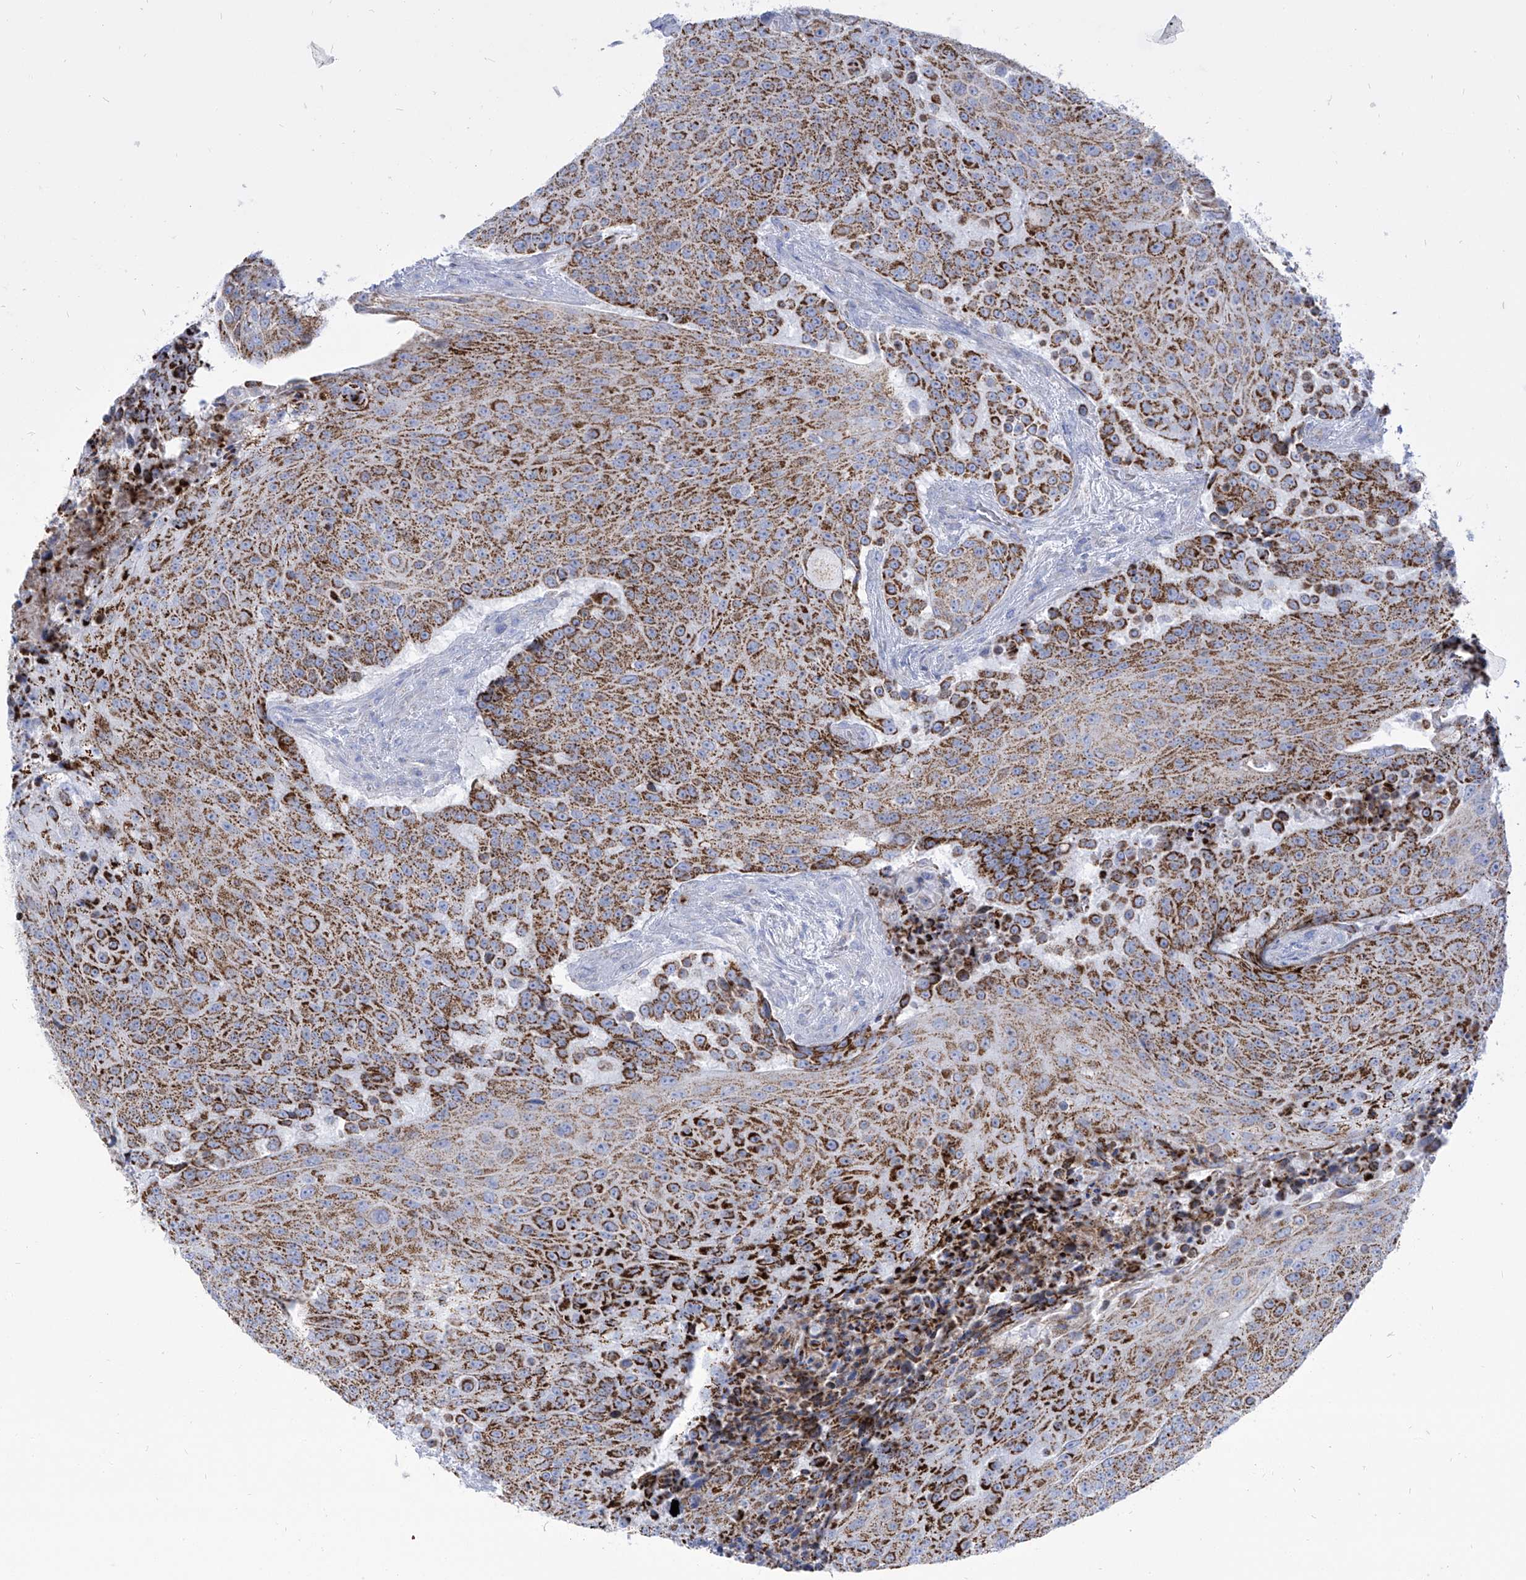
{"staining": {"intensity": "strong", "quantity": ">75%", "location": "cytoplasmic/membranous"}, "tissue": "urothelial cancer", "cell_type": "Tumor cells", "image_type": "cancer", "snomed": [{"axis": "morphology", "description": "Urothelial carcinoma, High grade"}, {"axis": "topography", "description": "Urinary bladder"}], "caption": "Urothelial cancer tissue reveals strong cytoplasmic/membranous expression in about >75% of tumor cells Using DAB (brown) and hematoxylin (blue) stains, captured at high magnification using brightfield microscopy.", "gene": "COQ3", "patient": {"sex": "female", "age": 63}}